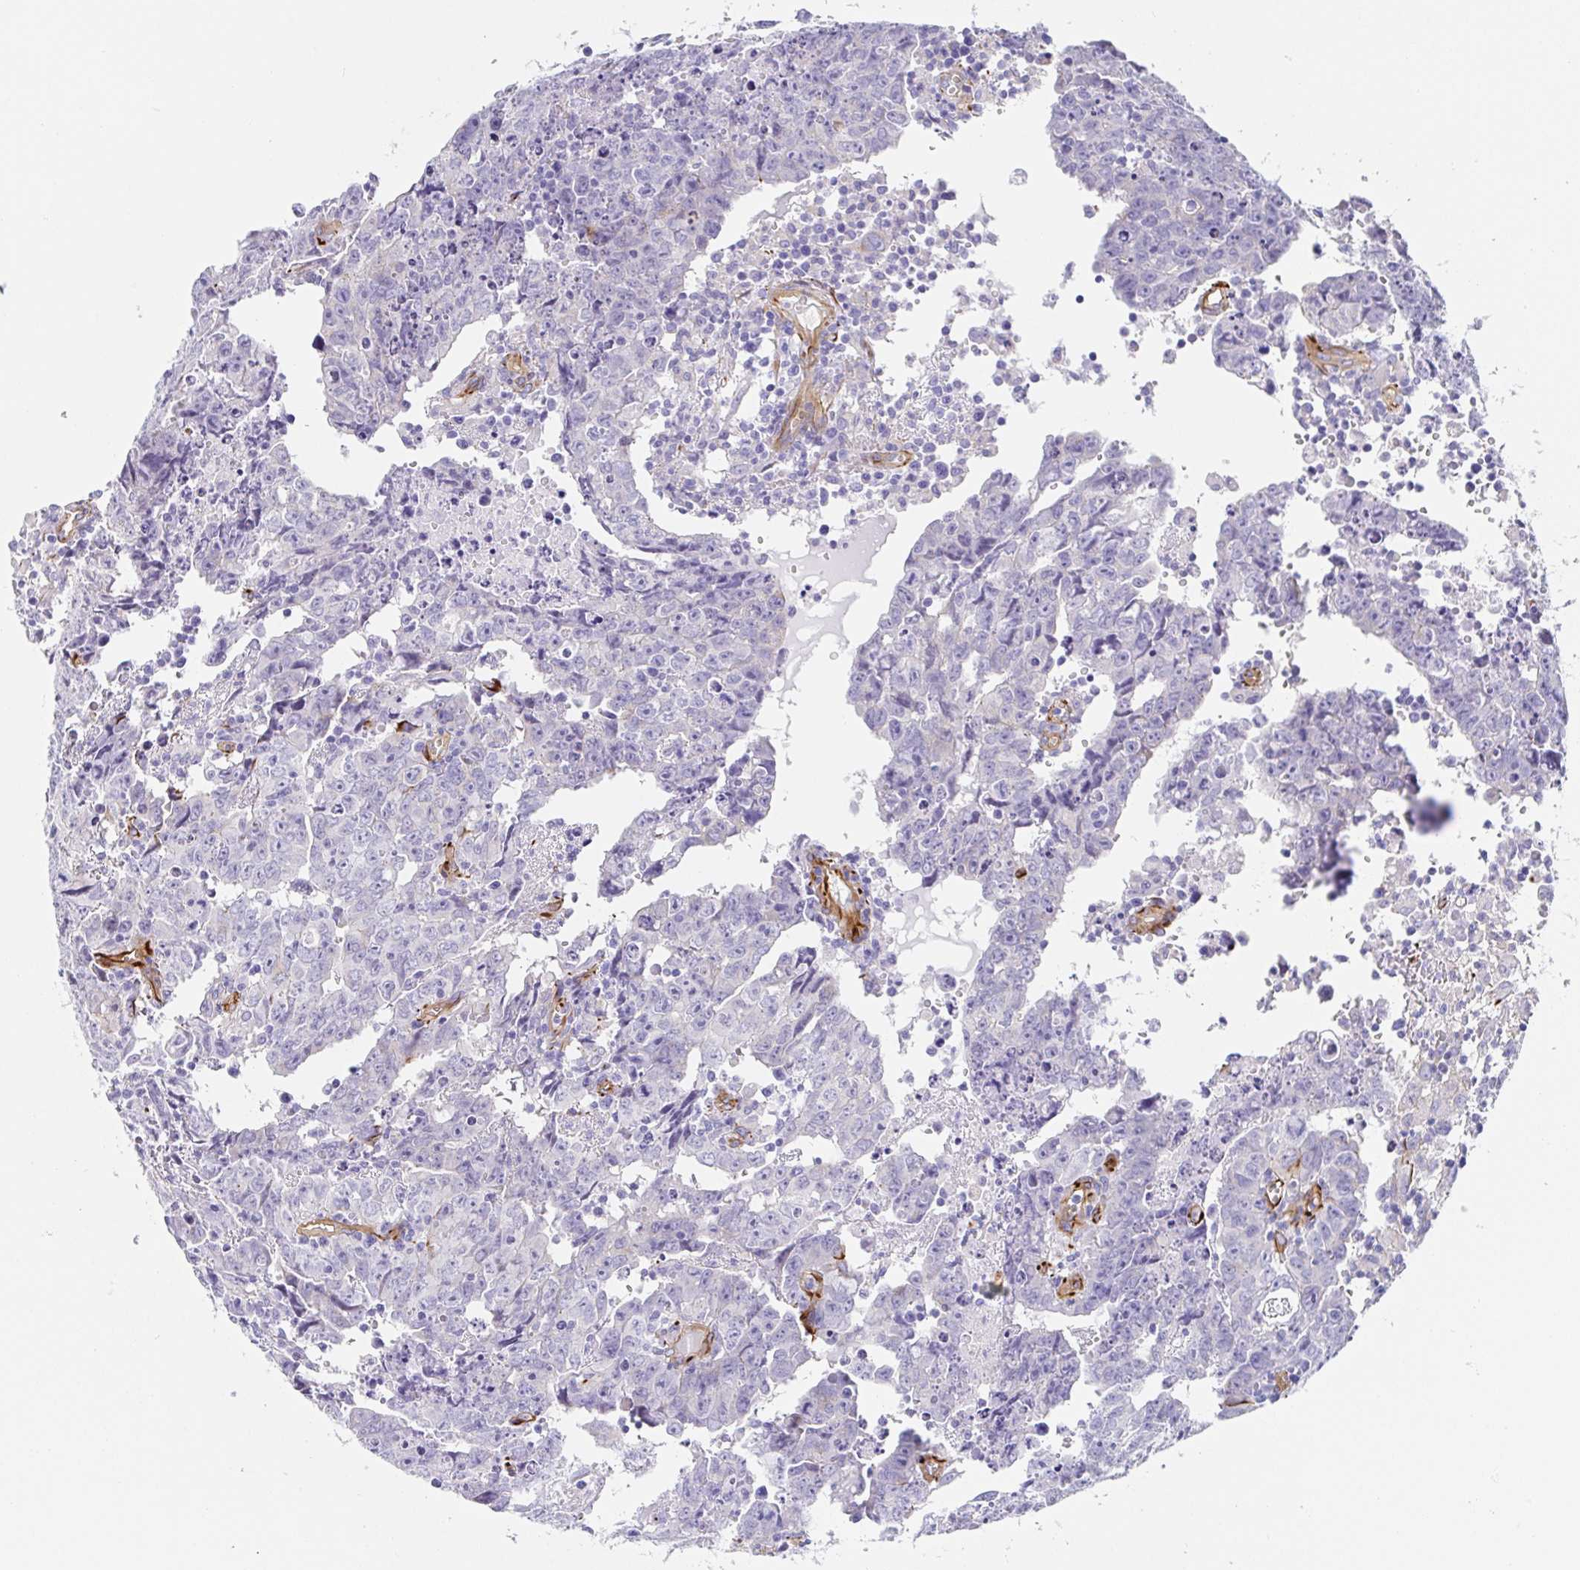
{"staining": {"intensity": "negative", "quantity": "none", "location": "none"}, "tissue": "testis cancer", "cell_type": "Tumor cells", "image_type": "cancer", "snomed": [{"axis": "morphology", "description": "Carcinoma, Embryonal, NOS"}, {"axis": "topography", "description": "Testis"}], "caption": "The micrograph exhibits no staining of tumor cells in testis cancer.", "gene": "DOCK1", "patient": {"sex": "male", "age": 22}}